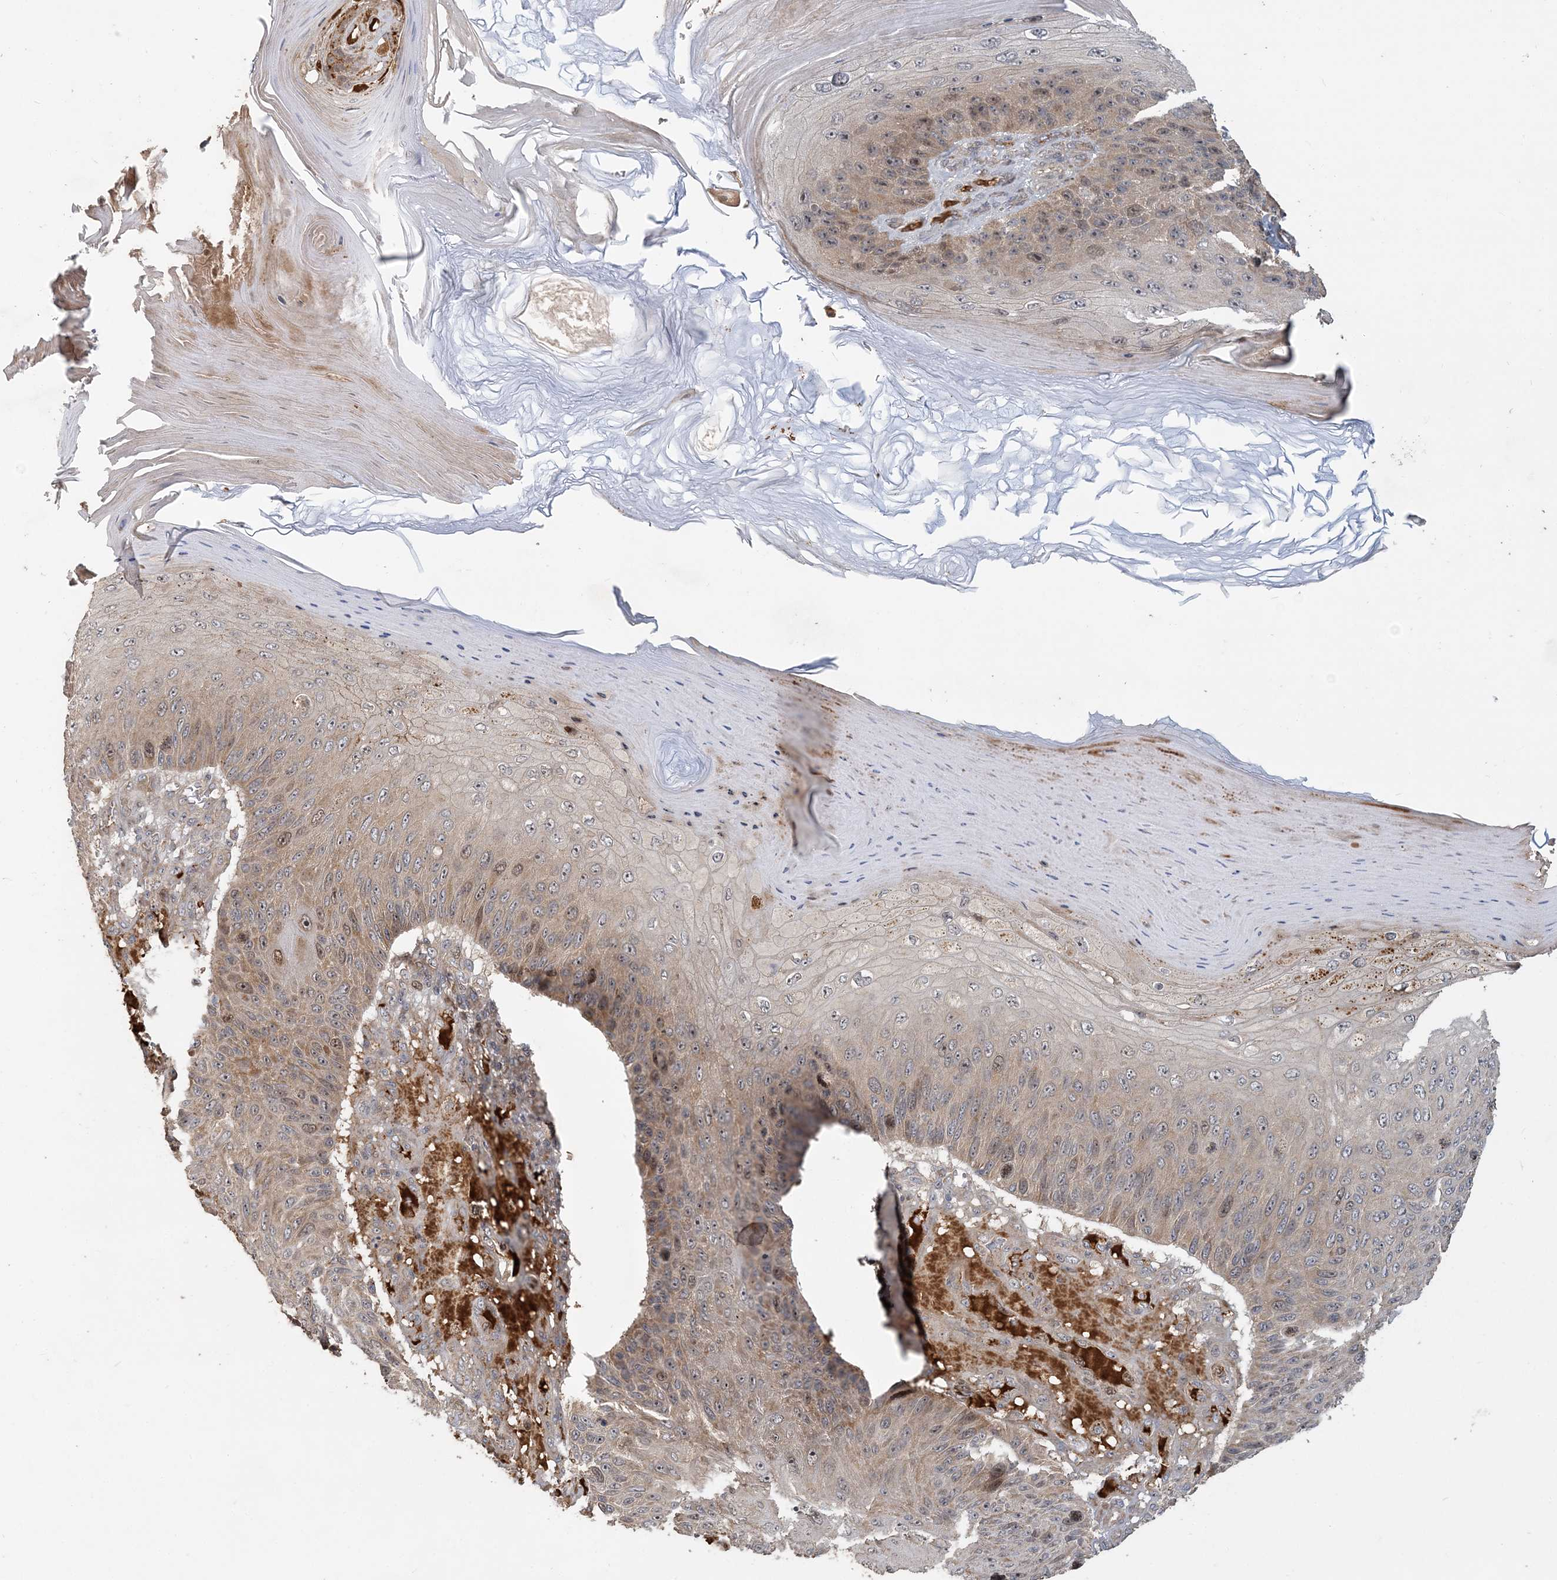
{"staining": {"intensity": "weak", "quantity": "25%-75%", "location": "cytoplasmic/membranous,nuclear"}, "tissue": "skin cancer", "cell_type": "Tumor cells", "image_type": "cancer", "snomed": [{"axis": "morphology", "description": "Squamous cell carcinoma, NOS"}, {"axis": "topography", "description": "Skin"}], "caption": "Tumor cells exhibit weak cytoplasmic/membranous and nuclear staining in about 25%-75% of cells in skin cancer (squamous cell carcinoma).", "gene": "TRAIP", "patient": {"sex": "female", "age": 88}}